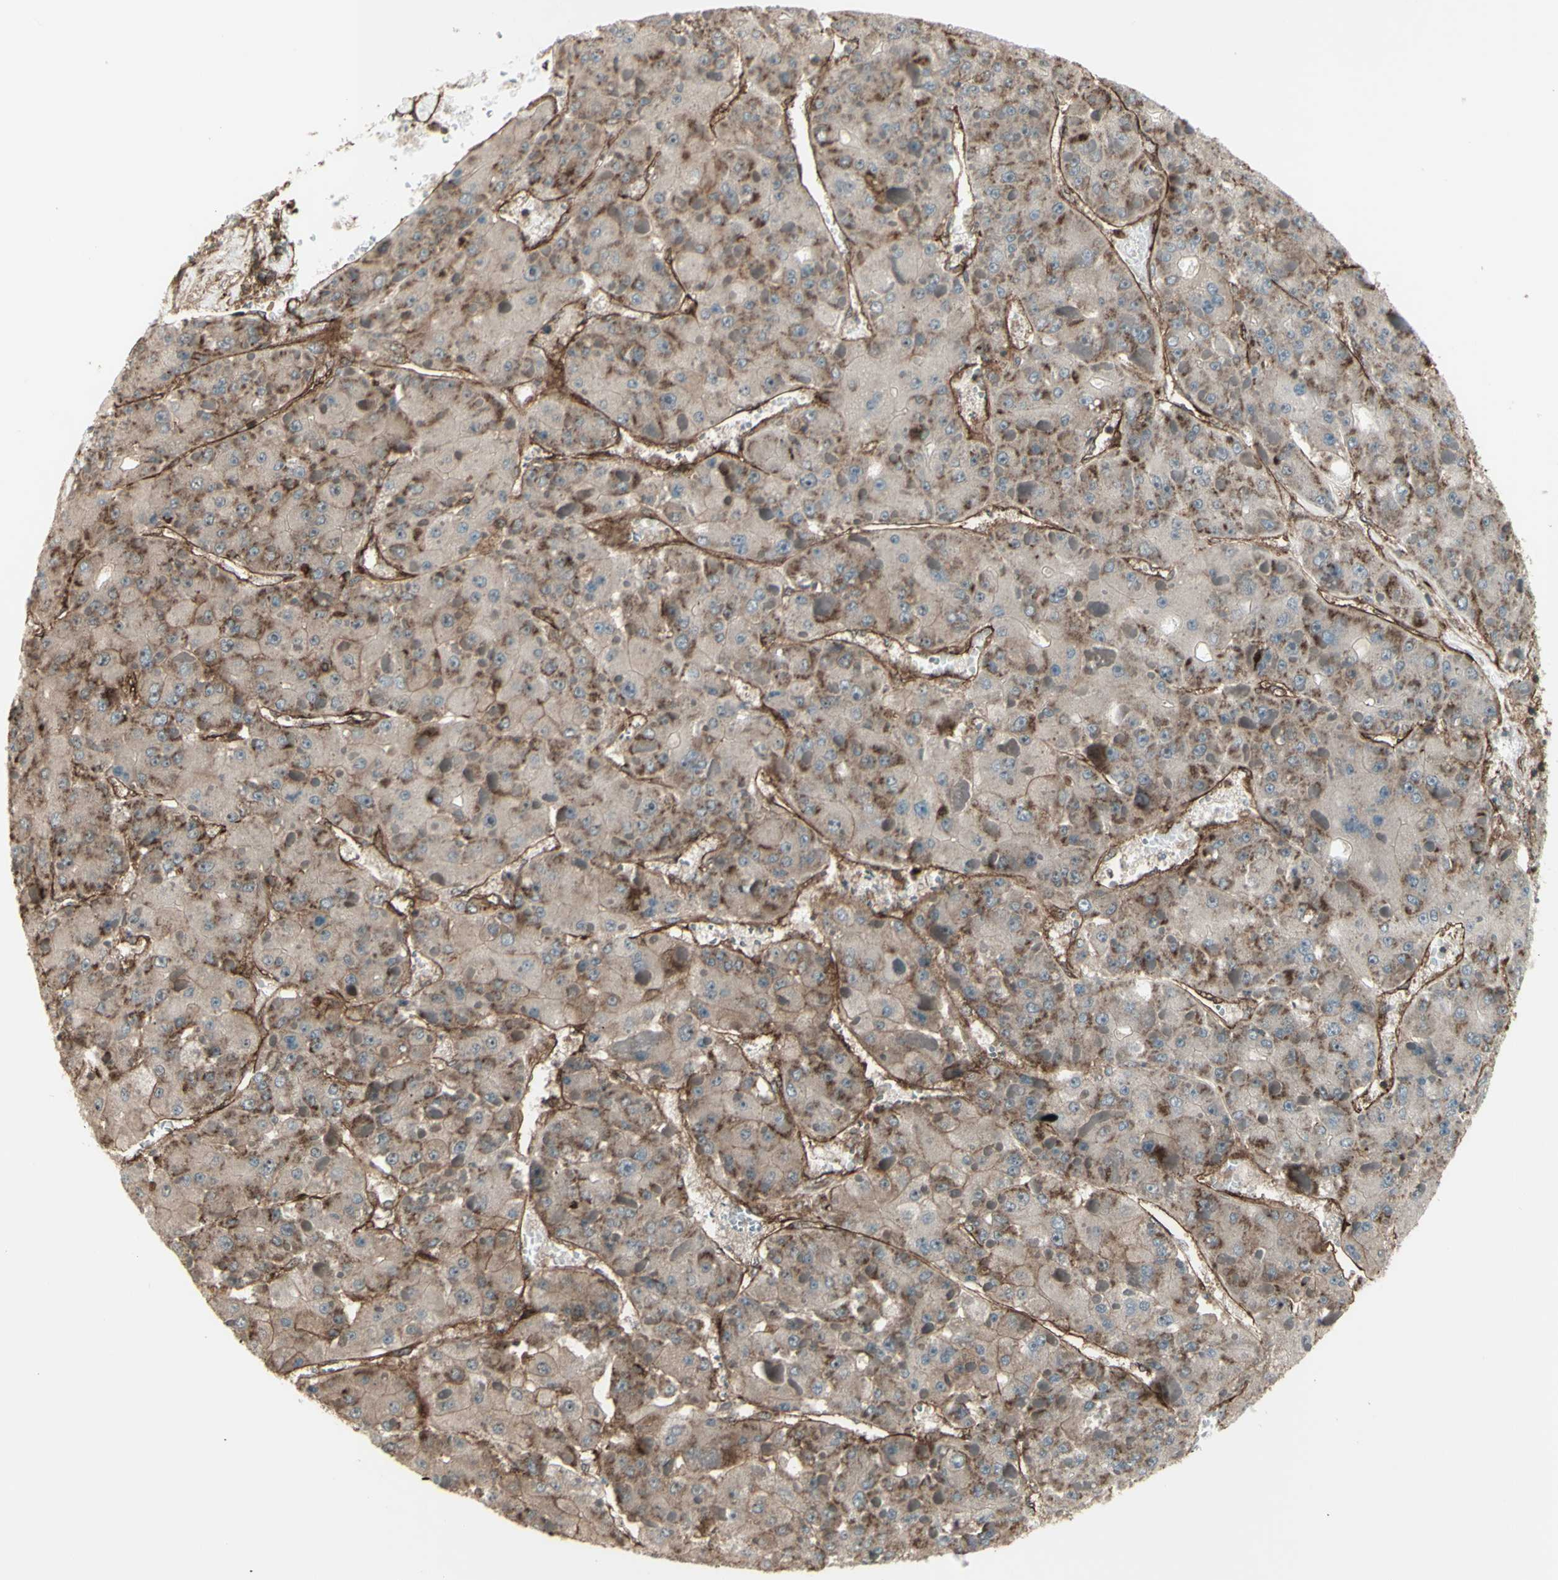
{"staining": {"intensity": "weak", "quantity": ">75%", "location": "cytoplasmic/membranous"}, "tissue": "liver cancer", "cell_type": "Tumor cells", "image_type": "cancer", "snomed": [{"axis": "morphology", "description": "Carcinoma, Hepatocellular, NOS"}, {"axis": "topography", "description": "Liver"}], "caption": "Tumor cells show weak cytoplasmic/membranous staining in approximately >75% of cells in liver hepatocellular carcinoma. (Brightfield microscopy of DAB IHC at high magnification).", "gene": "FXYD5", "patient": {"sex": "female", "age": 73}}